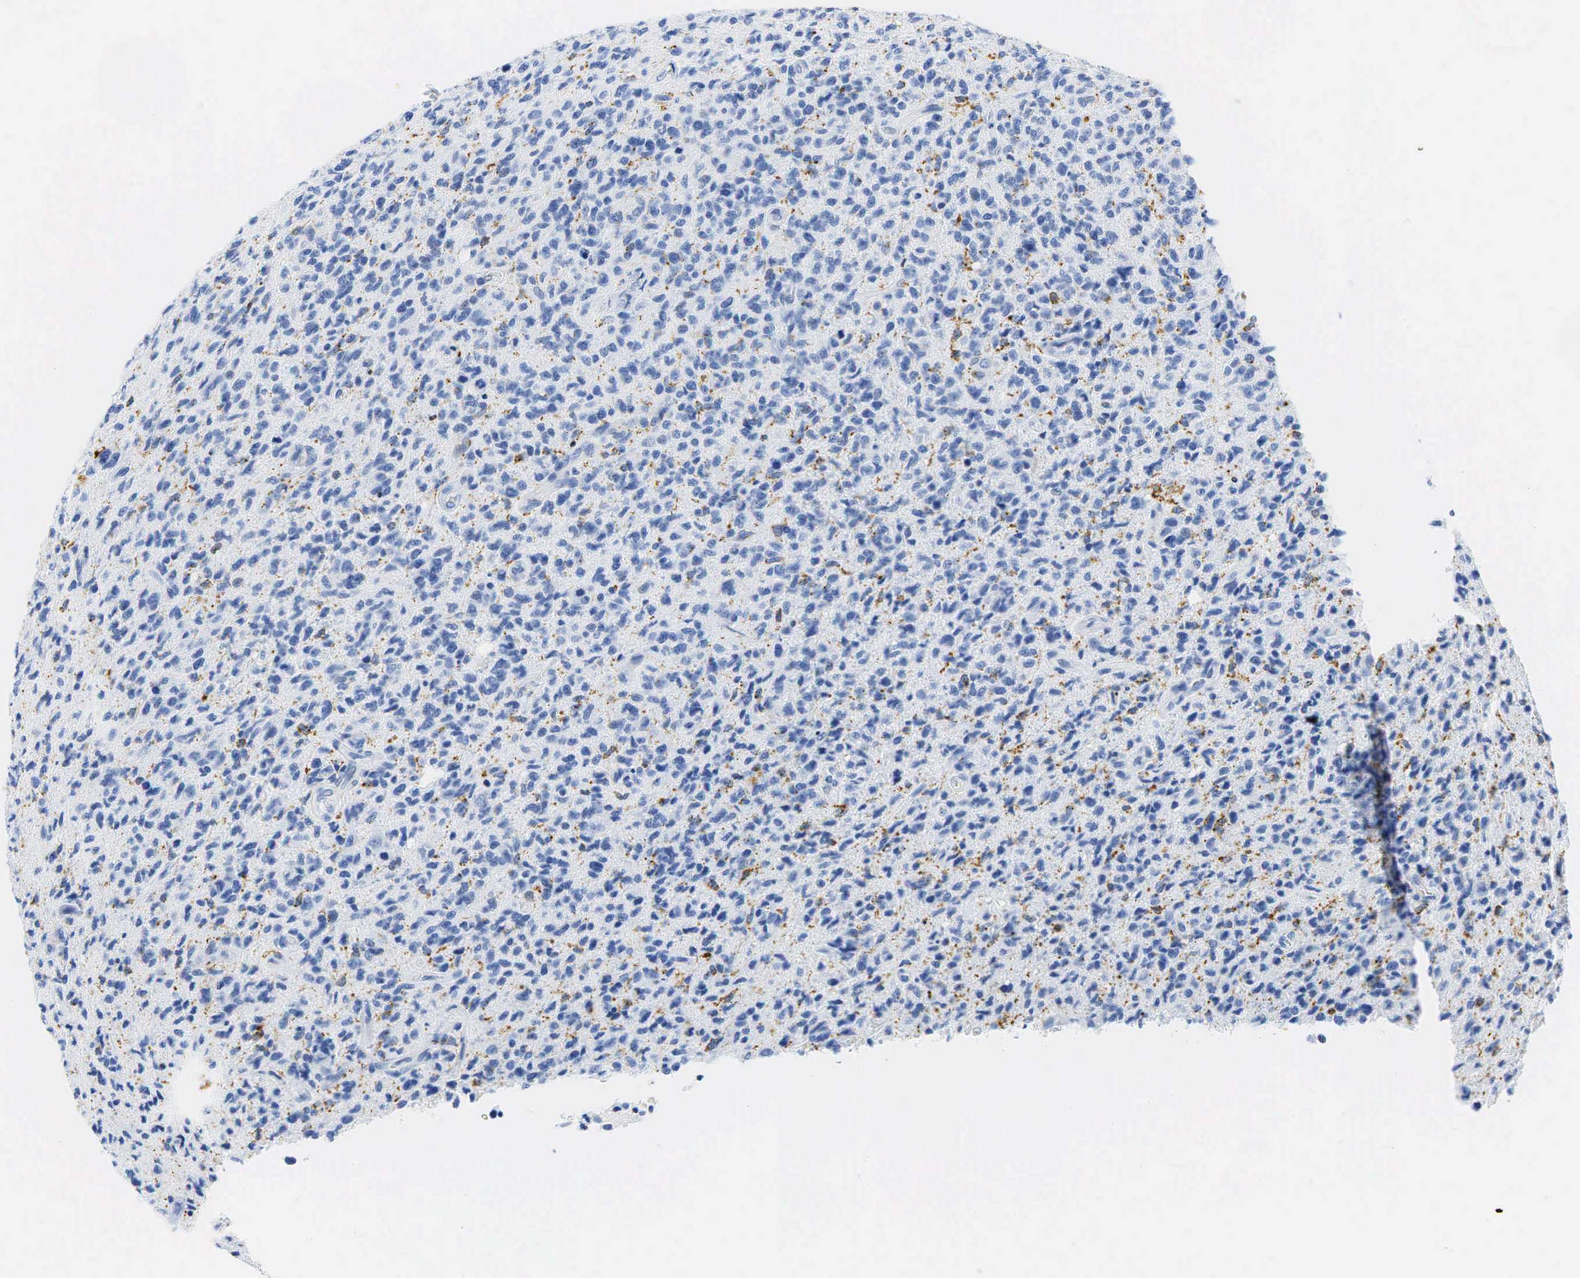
{"staining": {"intensity": "negative", "quantity": "none", "location": "none"}, "tissue": "glioma", "cell_type": "Tumor cells", "image_type": "cancer", "snomed": [{"axis": "morphology", "description": "Glioma, malignant, High grade"}, {"axis": "topography", "description": "Brain"}], "caption": "High magnification brightfield microscopy of glioma stained with DAB (3,3'-diaminobenzidine) (brown) and counterstained with hematoxylin (blue): tumor cells show no significant expression.", "gene": "CD68", "patient": {"sex": "male", "age": 36}}